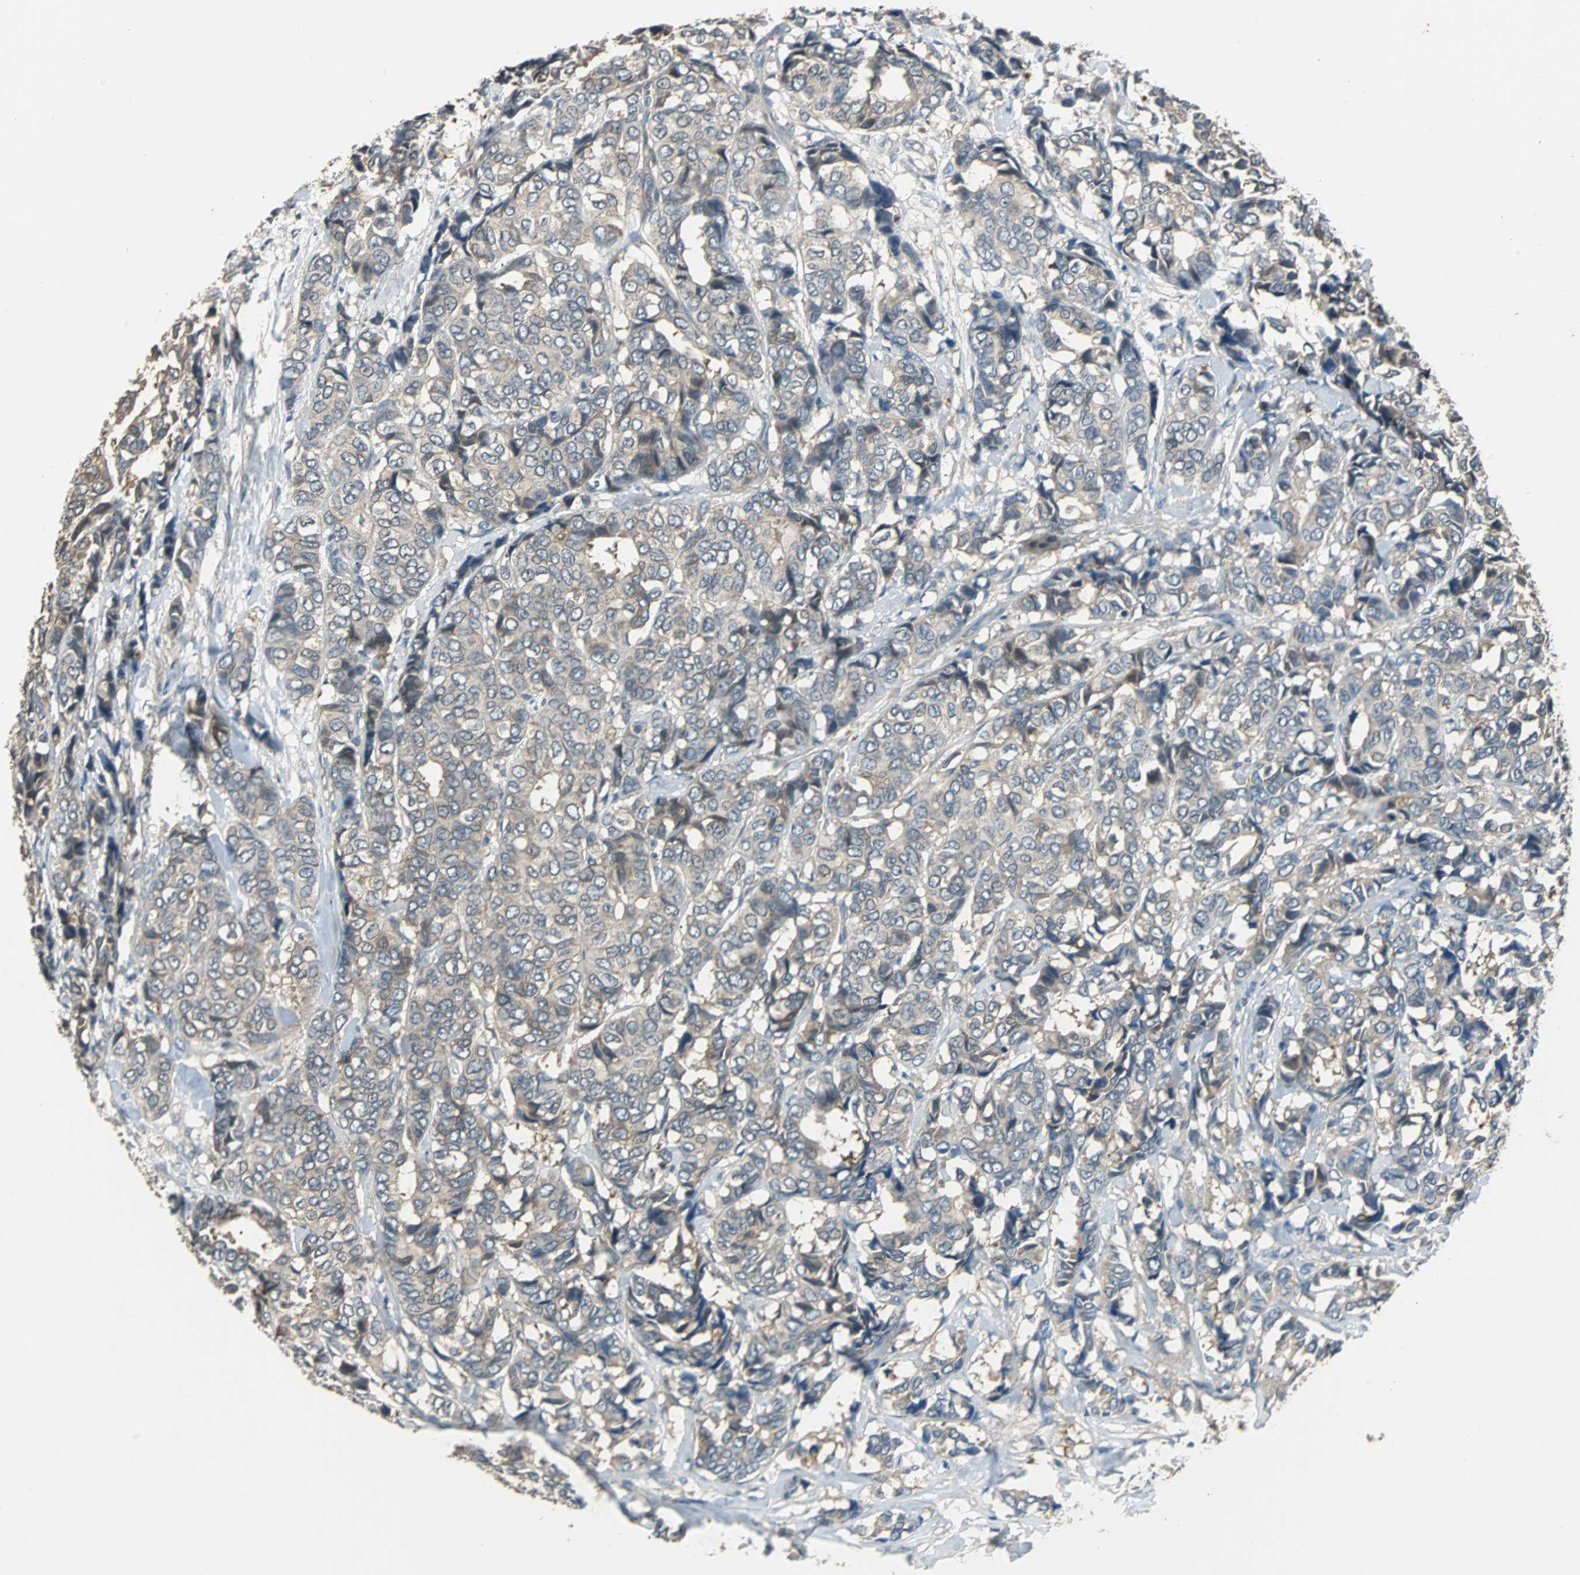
{"staining": {"intensity": "weak", "quantity": "25%-75%", "location": "cytoplasmic/membranous"}, "tissue": "breast cancer", "cell_type": "Tumor cells", "image_type": "cancer", "snomed": [{"axis": "morphology", "description": "Duct carcinoma"}, {"axis": "topography", "description": "Breast"}], "caption": "Immunohistochemical staining of human infiltrating ductal carcinoma (breast) displays weak cytoplasmic/membranous protein positivity in approximately 25%-75% of tumor cells. The staining was performed using DAB (3,3'-diaminobenzidine), with brown indicating positive protein expression. Nuclei are stained blue with hematoxylin.", "gene": "ABHD2", "patient": {"sex": "female", "age": 87}}